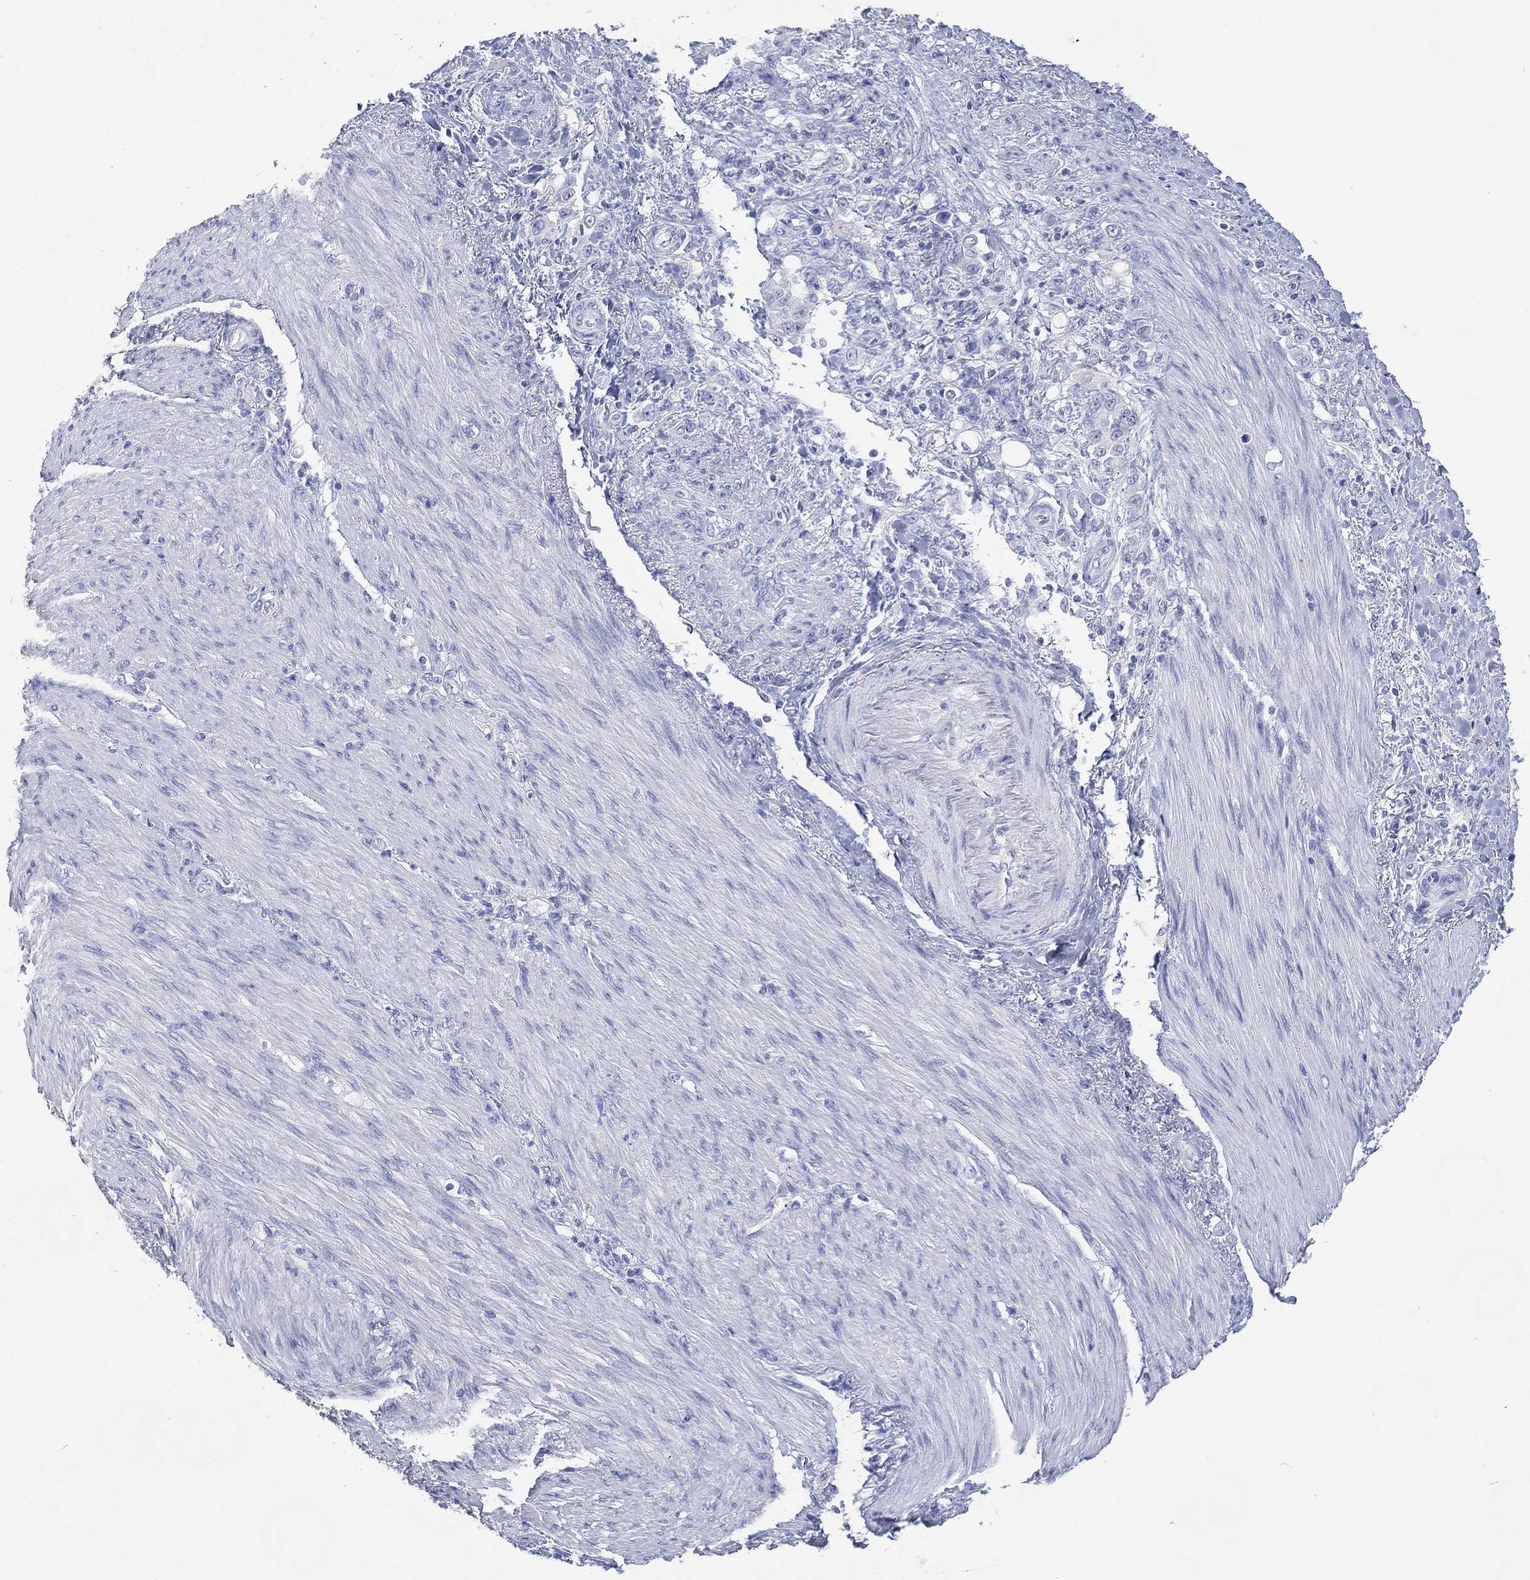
{"staining": {"intensity": "negative", "quantity": "none", "location": "none"}, "tissue": "stomach cancer", "cell_type": "Tumor cells", "image_type": "cancer", "snomed": [{"axis": "morphology", "description": "Normal tissue, NOS"}, {"axis": "morphology", "description": "Adenocarcinoma, NOS"}, {"axis": "topography", "description": "Stomach"}], "caption": "Stomach cancer stained for a protein using immunohistochemistry reveals no expression tumor cells.", "gene": "FMO1", "patient": {"sex": "female", "age": 79}}